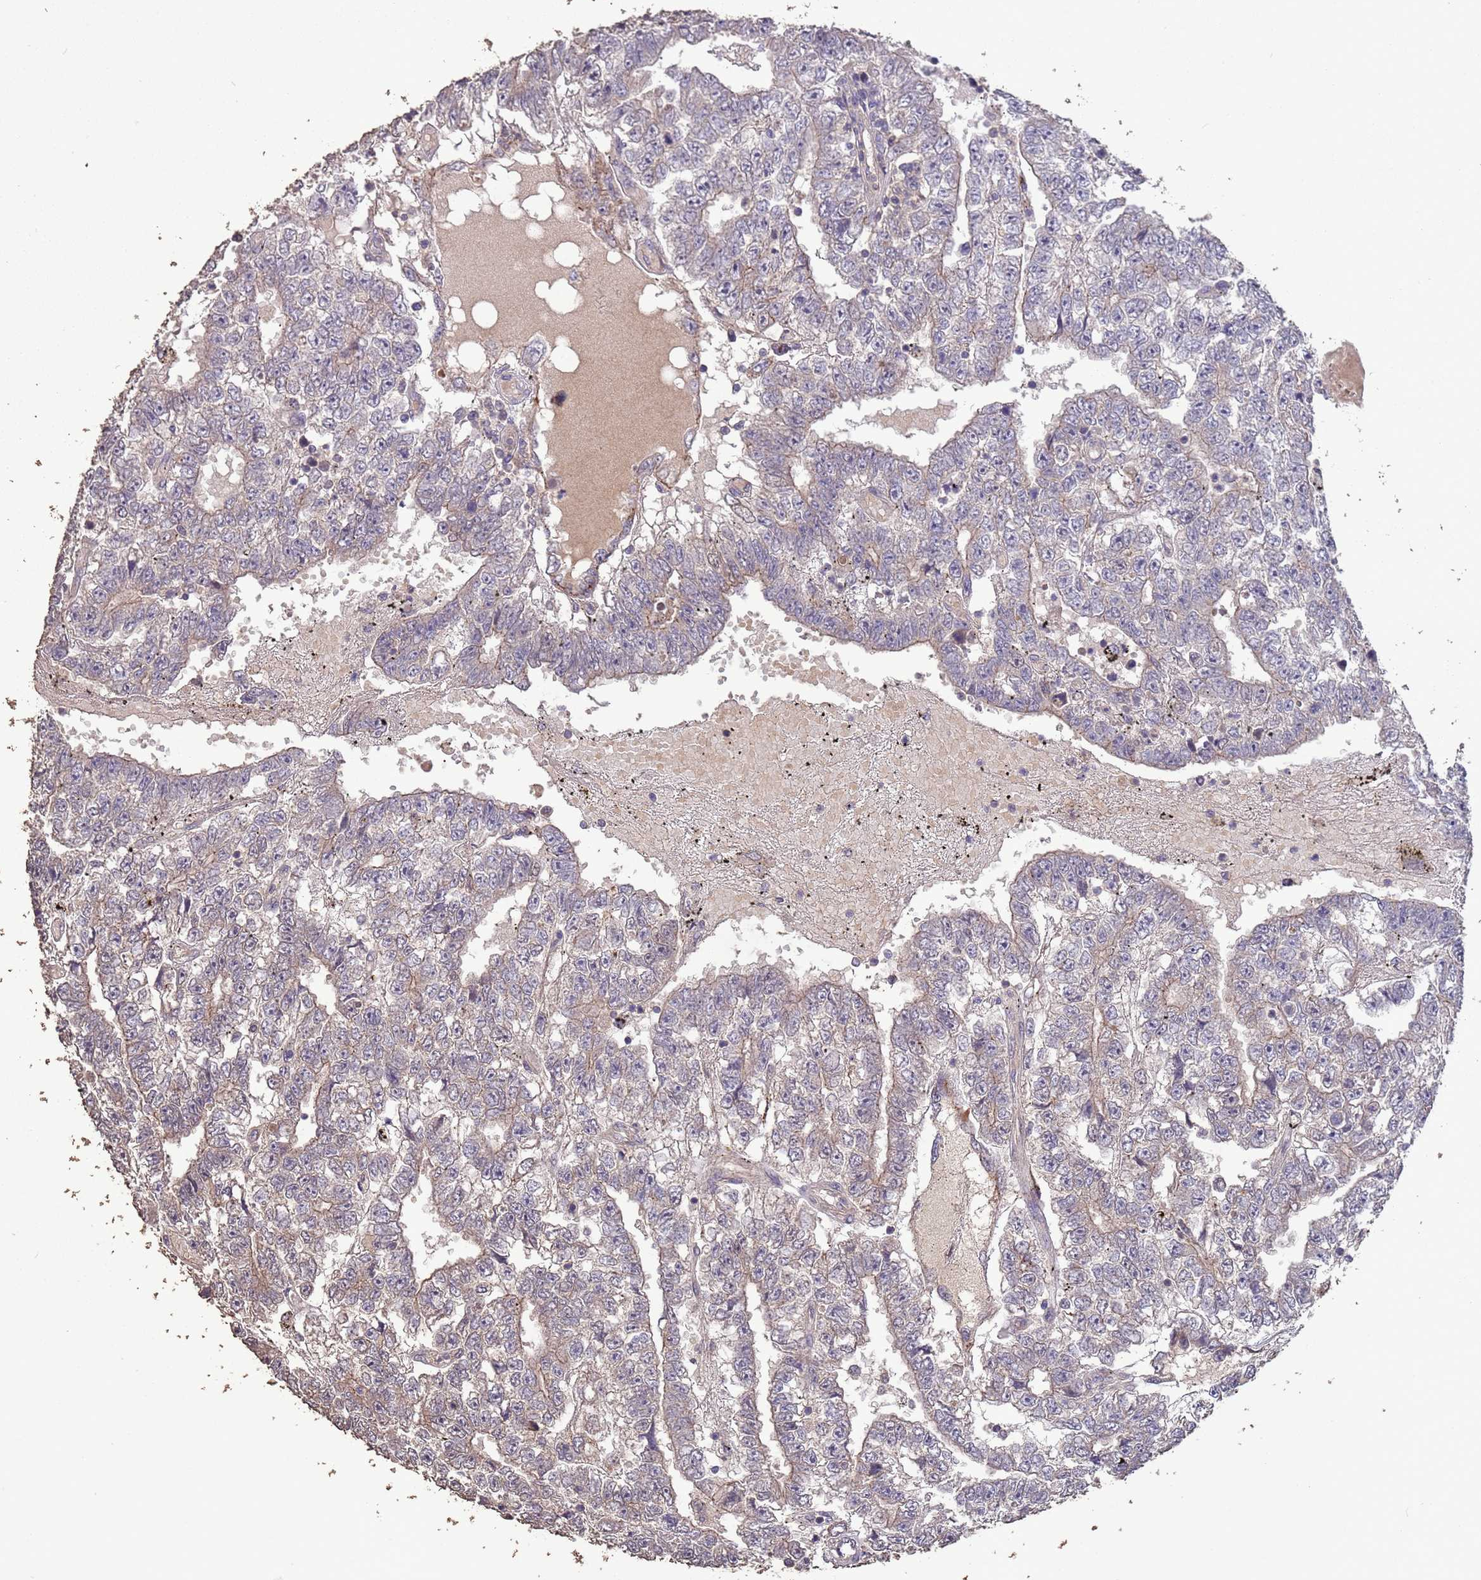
{"staining": {"intensity": "weak", "quantity": "<25%", "location": "cytoplasmic/membranous"}, "tissue": "testis cancer", "cell_type": "Tumor cells", "image_type": "cancer", "snomed": [{"axis": "morphology", "description": "Carcinoma, Embryonal, NOS"}, {"axis": "topography", "description": "Testis"}], "caption": "This is an immunohistochemistry (IHC) photomicrograph of embryonal carcinoma (testis). There is no positivity in tumor cells.", "gene": "SLC9B2", "patient": {"sex": "male", "age": 25}}